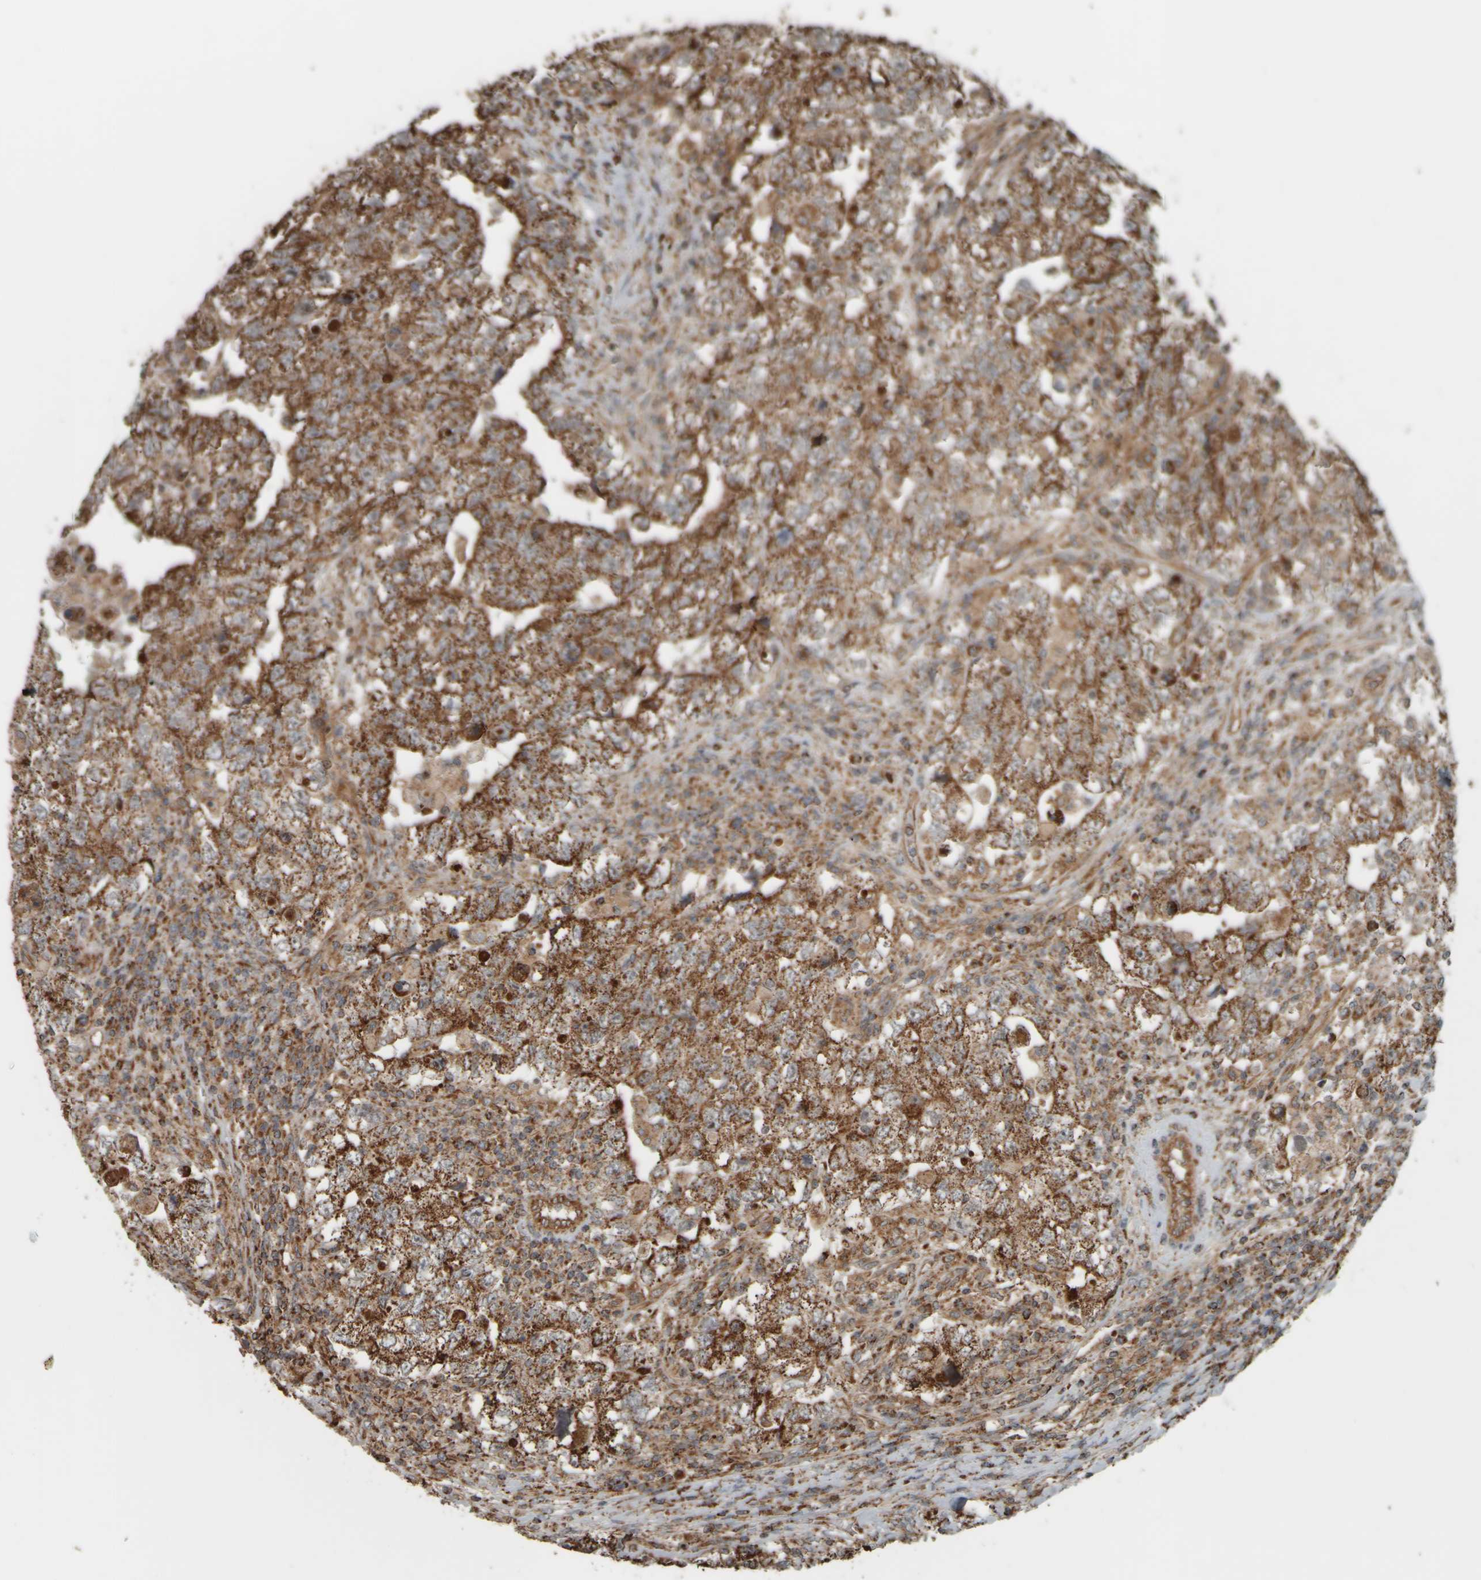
{"staining": {"intensity": "strong", "quantity": ">75%", "location": "cytoplasmic/membranous"}, "tissue": "testis cancer", "cell_type": "Tumor cells", "image_type": "cancer", "snomed": [{"axis": "morphology", "description": "Carcinoma, Embryonal, NOS"}, {"axis": "topography", "description": "Testis"}], "caption": "About >75% of tumor cells in human embryonal carcinoma (testis) demonstrate strong cytoplasmic/membranous protein expression as visualized by brown immunohistochemical staining.", "gene": "APBB2", "patient": {"sex": "male", "age": 36}}